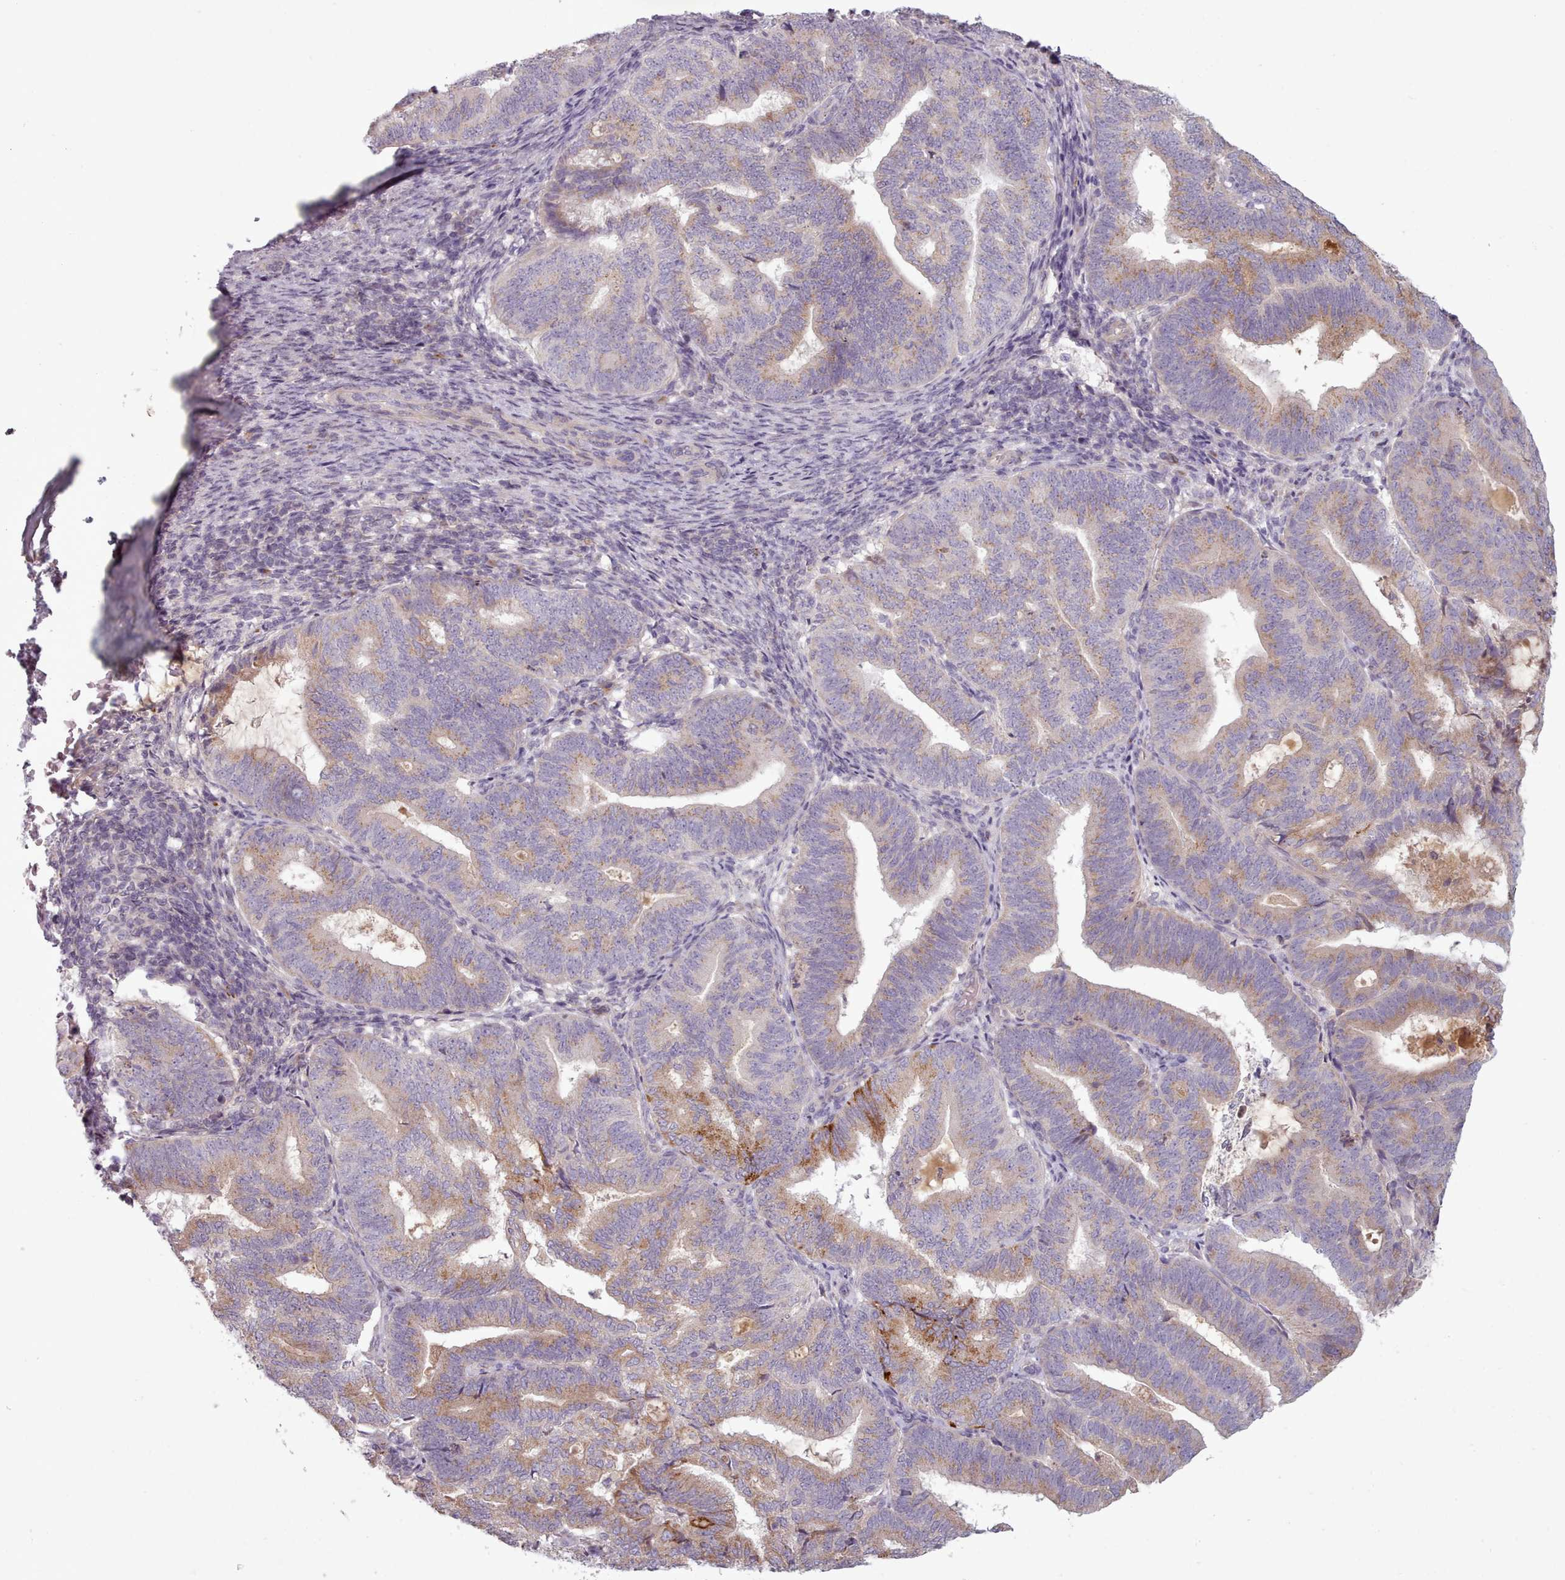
{"staining": {"intensity": "moderate", "quantity": "25%-75%", "location": "cytoplasmic/membranous"}, "tissue": "endometrial cancer", "cell_type": "Tumor cells", "image_type": "cancer", "snomed": [{"axis": "morphology", "description": "Adenocarcinoma, NOS"}, {"axis": "topography", "description": "Endometrium"}], "caption": "This image shows adenocarcinoma (endometrial) stained with immunohistochemistry to label a protein in brown. The cytoplasmic/membranous of tumor cells show moderate positivity for the protein. Nuclei are counter-stained blue.", "gene": "LAPTM5", "patient": {"sex": "female", "age": 70}}